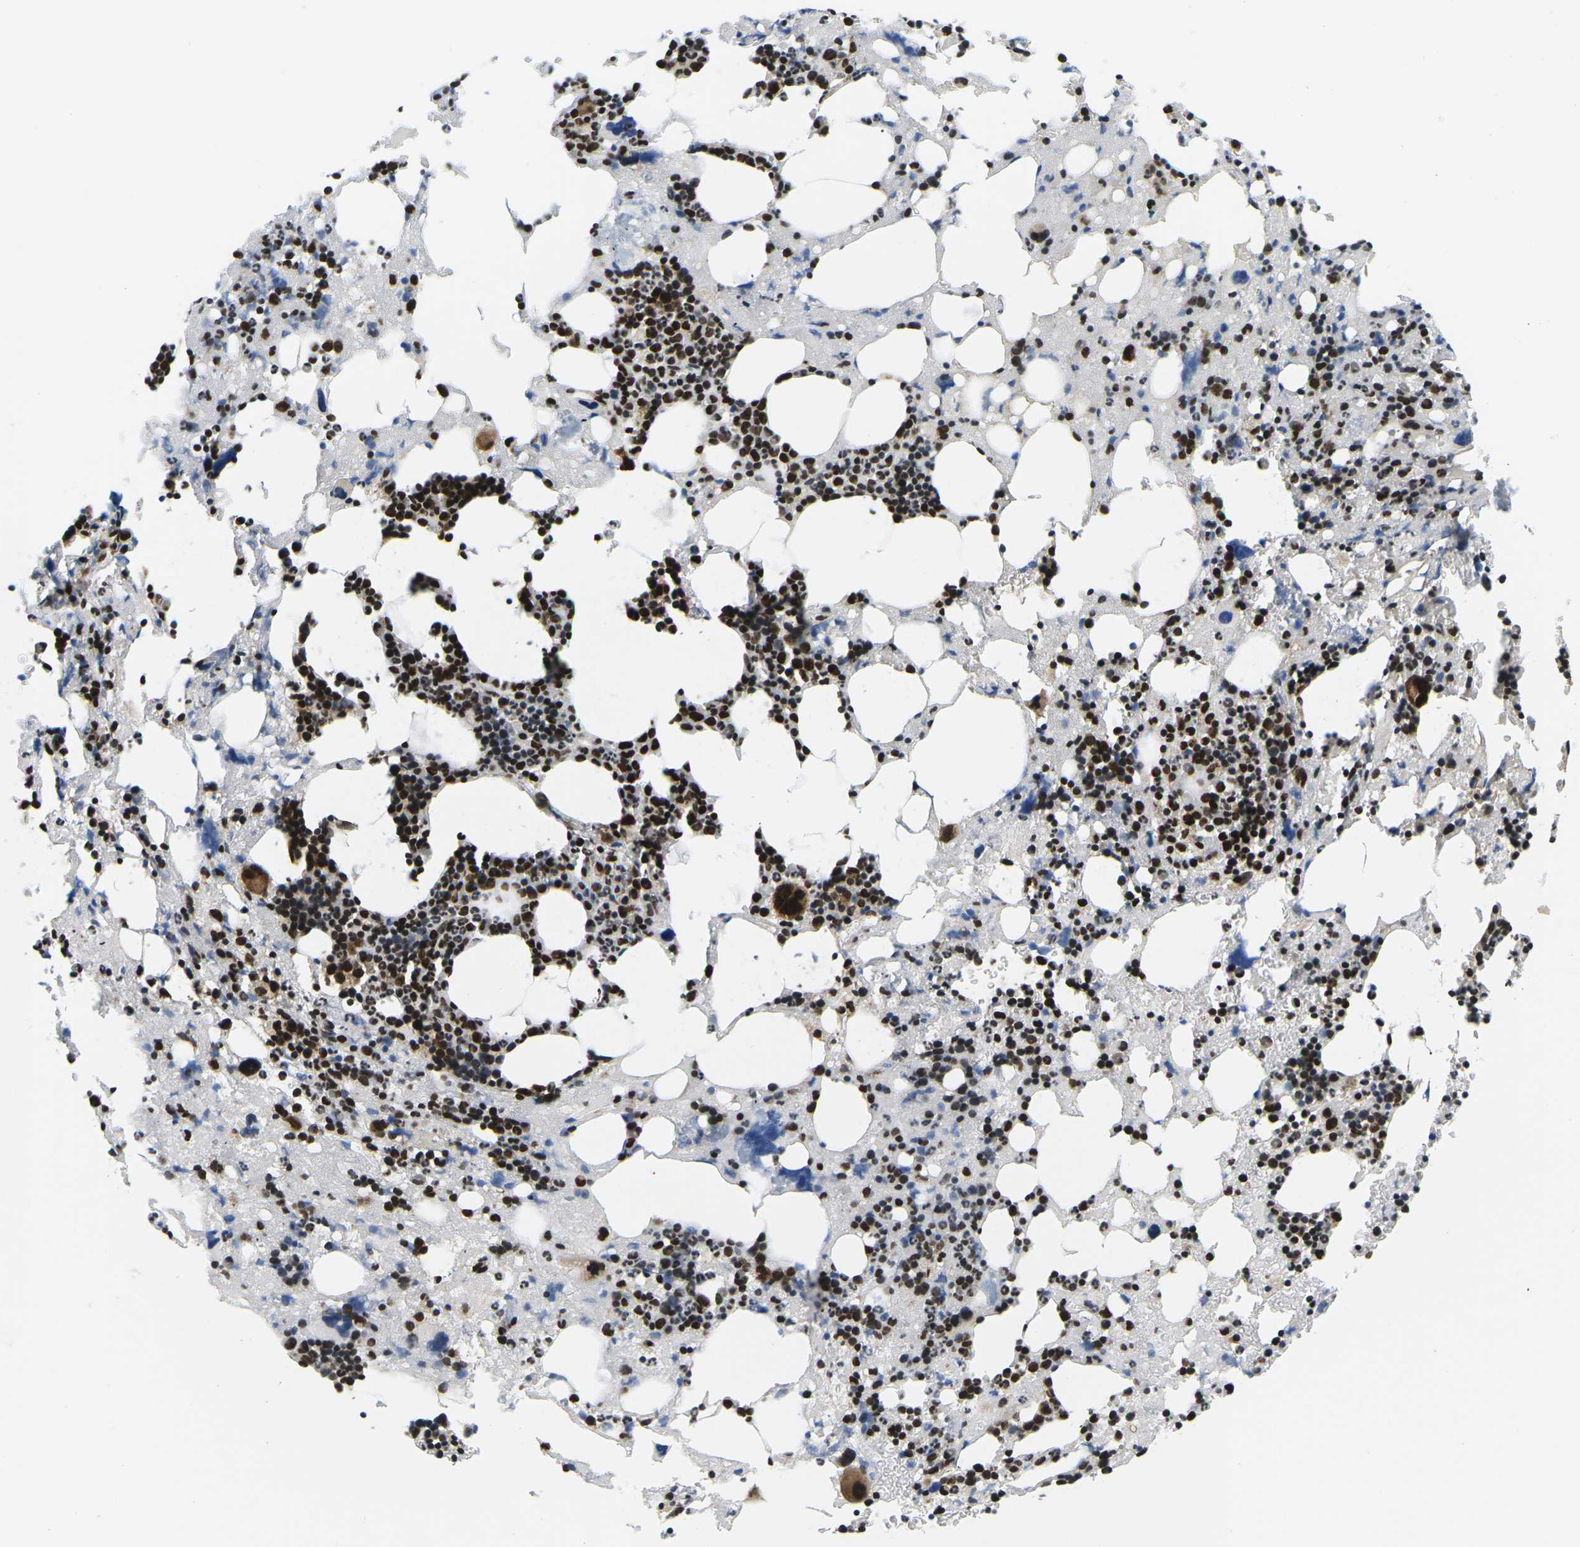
{"staining": {"intensity": "strong", "quantity": ">75%", "location": "nuclear"}, "tissue": "bone marrow", "cell_type": "Hematopoietic cells", "image_type": "normal", "snomed": [{"axis": "morphology", "description": "Normal tissue, NOS"}, {"axis": "morphology", "description": "Inflammation, NOS"}, {"axis": "topography", "description": "Bone marrow"}], "caption": "Approximately >75% of hematopoietic cells in benign bone marrow show strong nuclear protein staining as visualized by brown immunohistochemical staining.", "gene": "CELF1", "patient": {"sex": "female", "age": 64}}